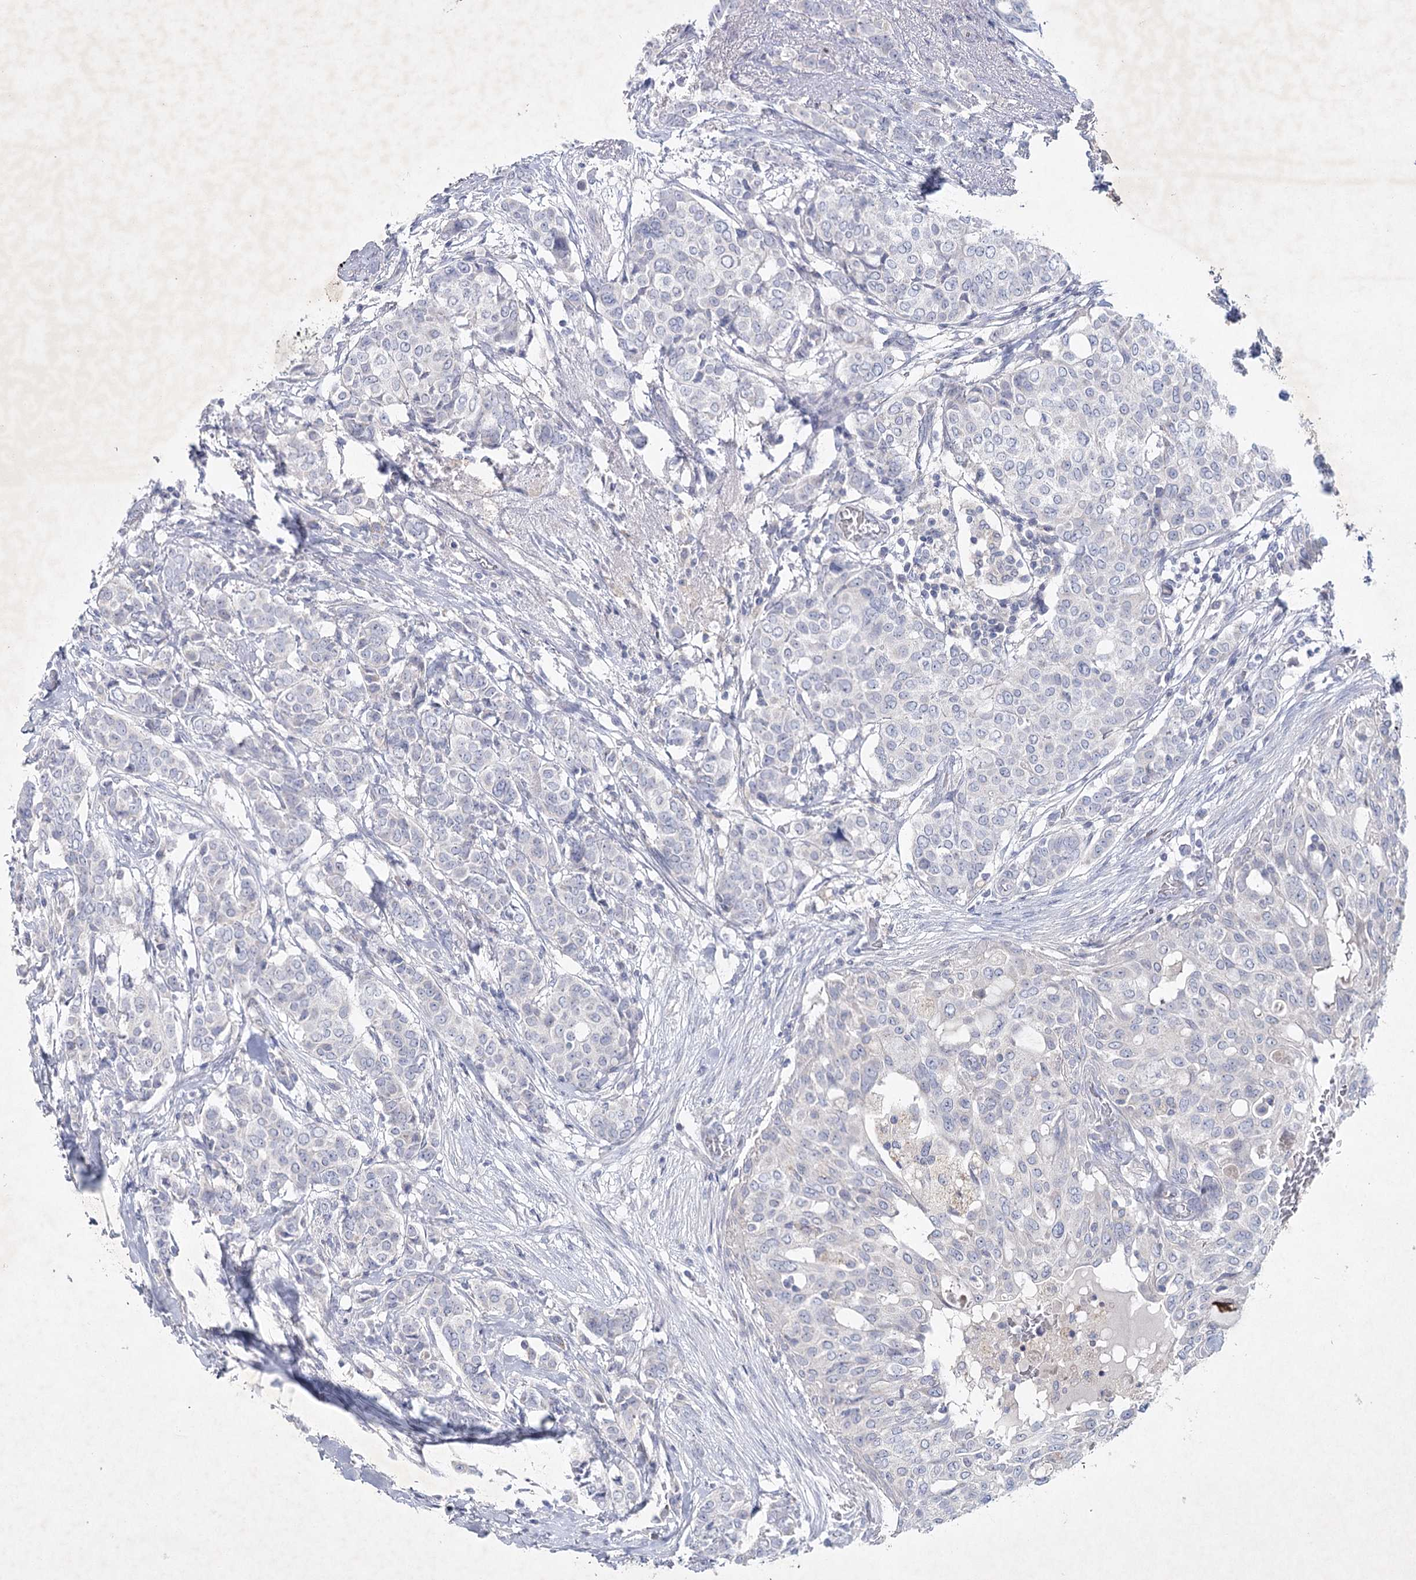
{"staining": {"intensity": "negative", "quantity": "none", "location": "none"}, "tissue": "breast cancer", "cell_type": "Tumor cells", "image_type": "cancer", "snomed": [{"axis": "morphology", "description": "Lobular carcinoma"}, {"axis": "topography", "description": "Breast"}], "caption": "Tumor cells show no significant protein expression in lobular carcinoma (breast).", "gene": "MAP3K13", "patient": {"sex": "female", "age": 51}}